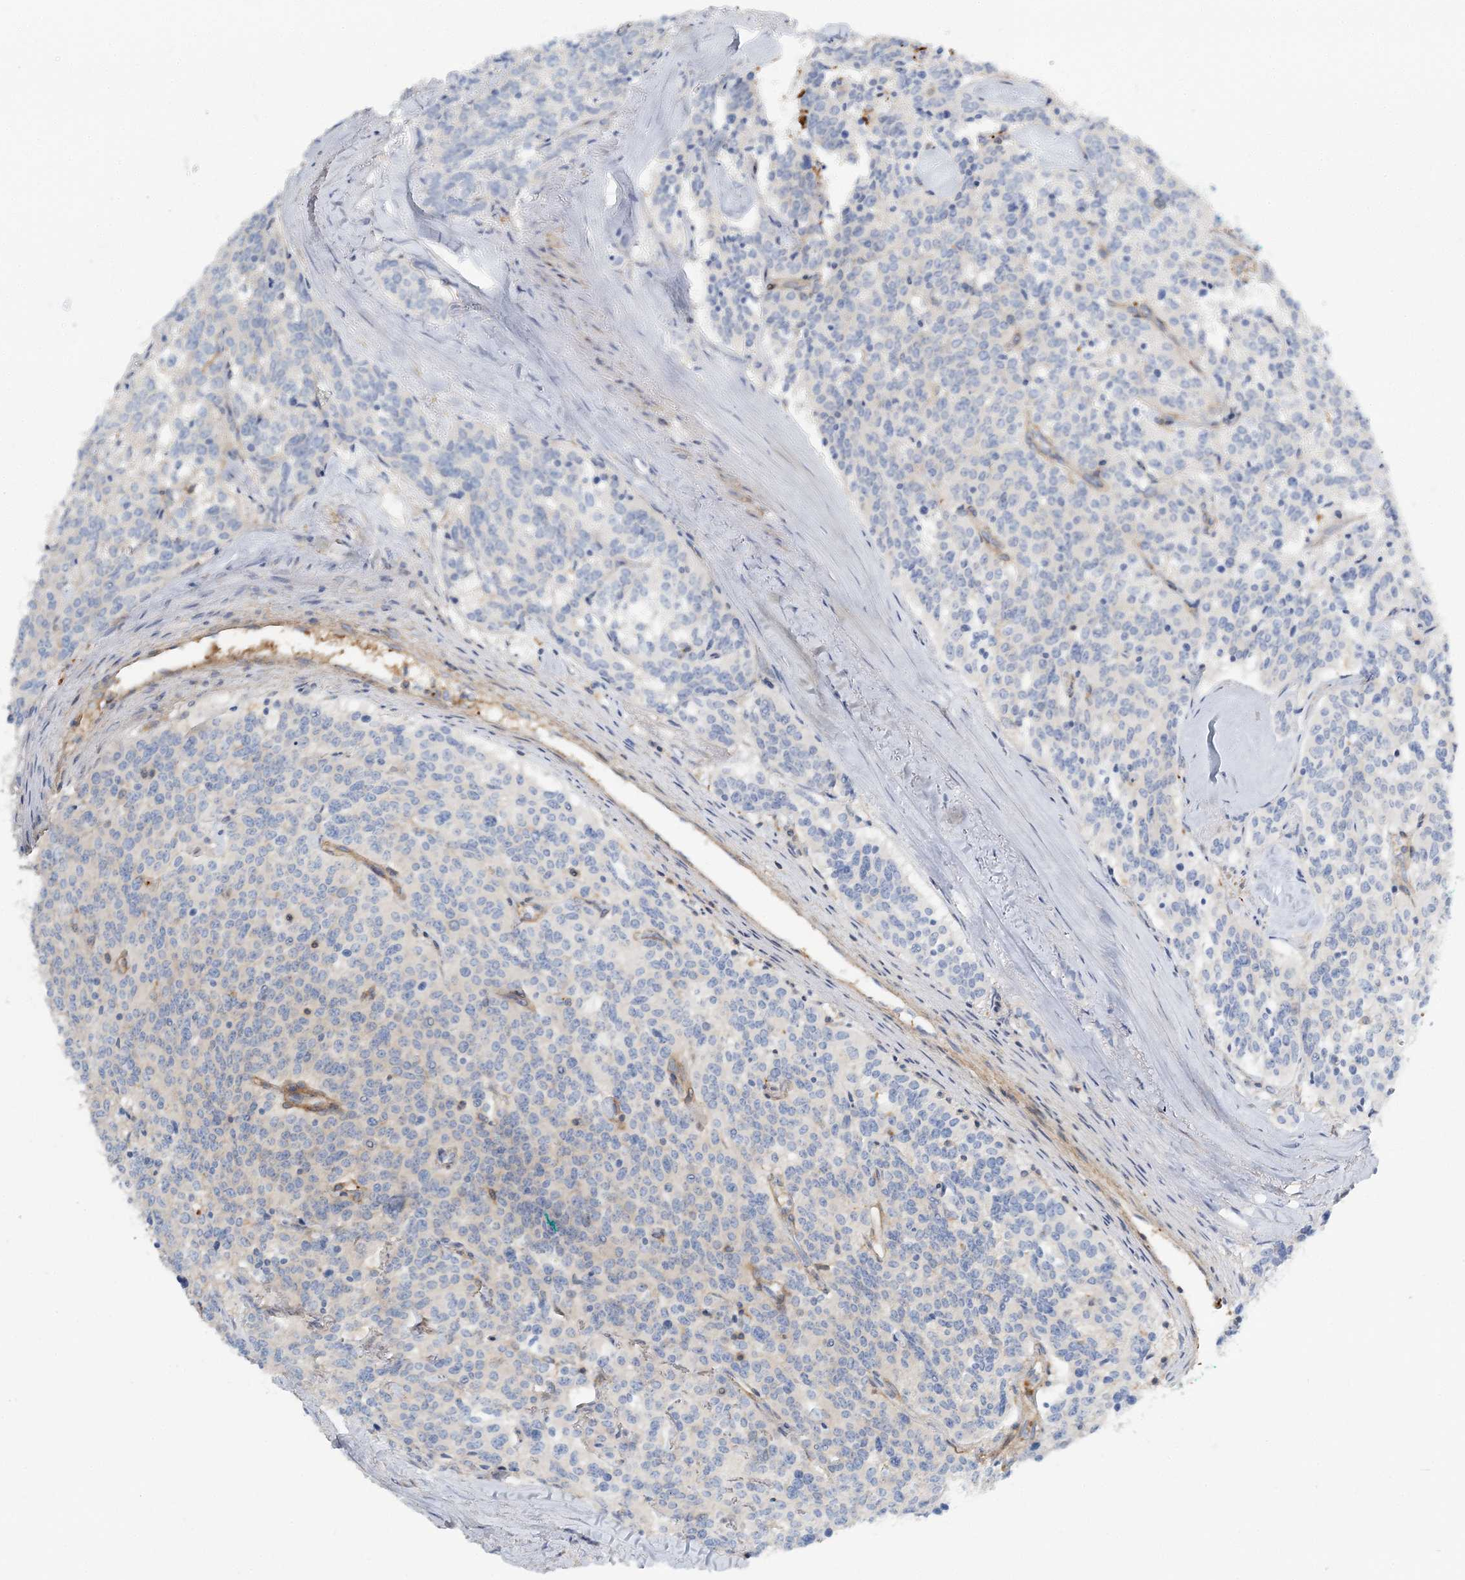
{"staining": {"intensity": "negative", "quantity": "none", "location": "none"}, "tissue": "carcinoid", "cell_type": "Tumor cells", "image_type": "cancer", "snomed": [{"axis": "morphology", "description": "Carcinoid, malignant, NOS"}, {"axis": "topography", "description": "Lung"}], "caption": "DAB immunohistochemical staining of carcinoid exhibits no significant staining in tumor cells.", "gene": "CUEDC2", "patient": {"sex": "female", "age": 46}}